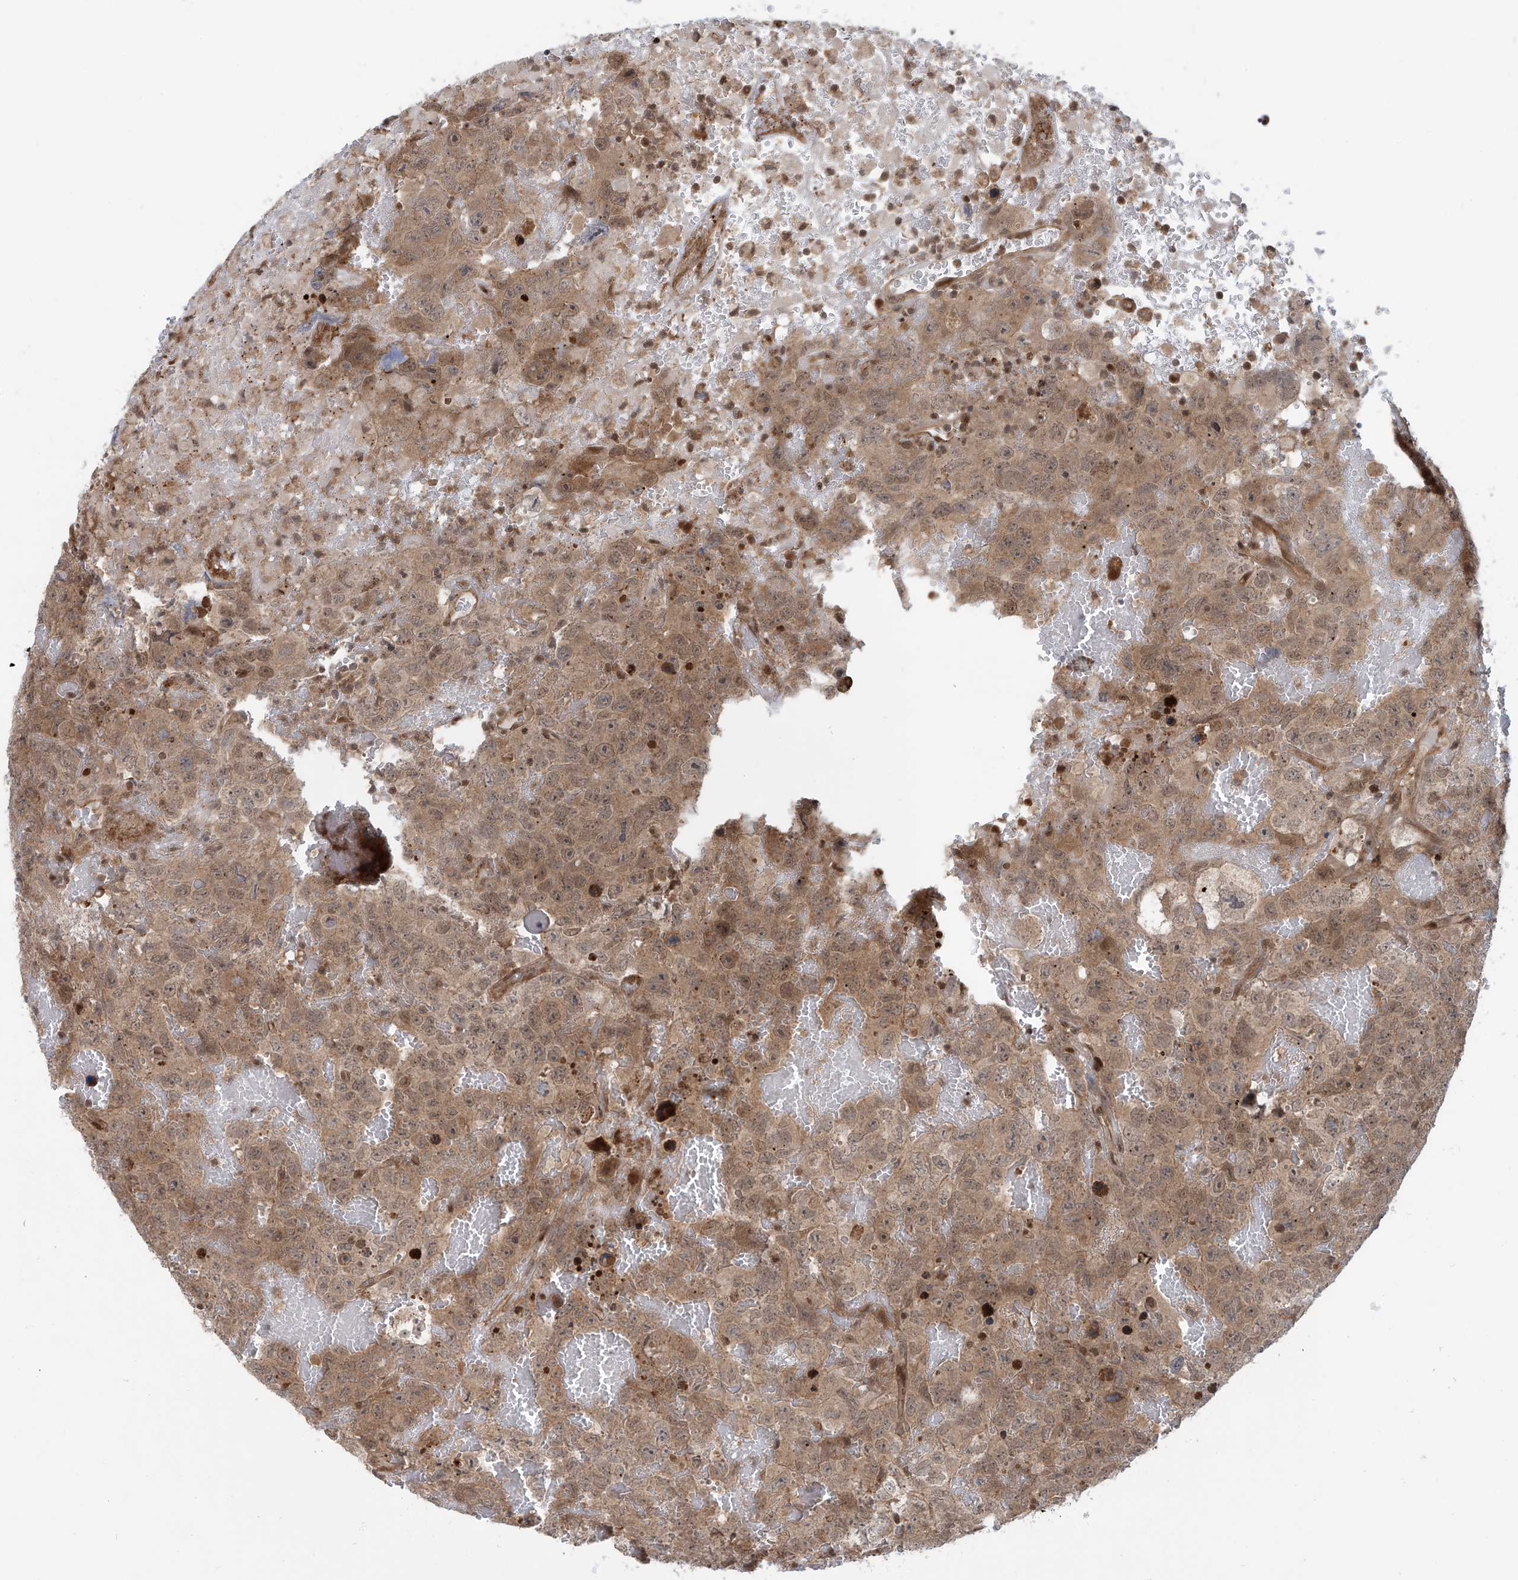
{"staining": {"intensity": "moderate", "quantity": ">75%", "location": "cytoplasmic/membranous,nuclear"}, "tissue": "testis cancer", "cell_type": "Tumor cells", "image_type": "cancer", "snomed": [{"axis": "morphology", "description": "Carcinoma, Embryonal, NOS"}, {"axis": "topography", "description": "Testis"}], "caption": "Immunohistochemistry (IHC) of human testis cancer demonstrates medium levels of moderate cytoplasmic/membranous and nuclear positivity in about >75% of tumor cells.", "gene": "LAGE3", "patient": {"sex": "male", "age": 45}}